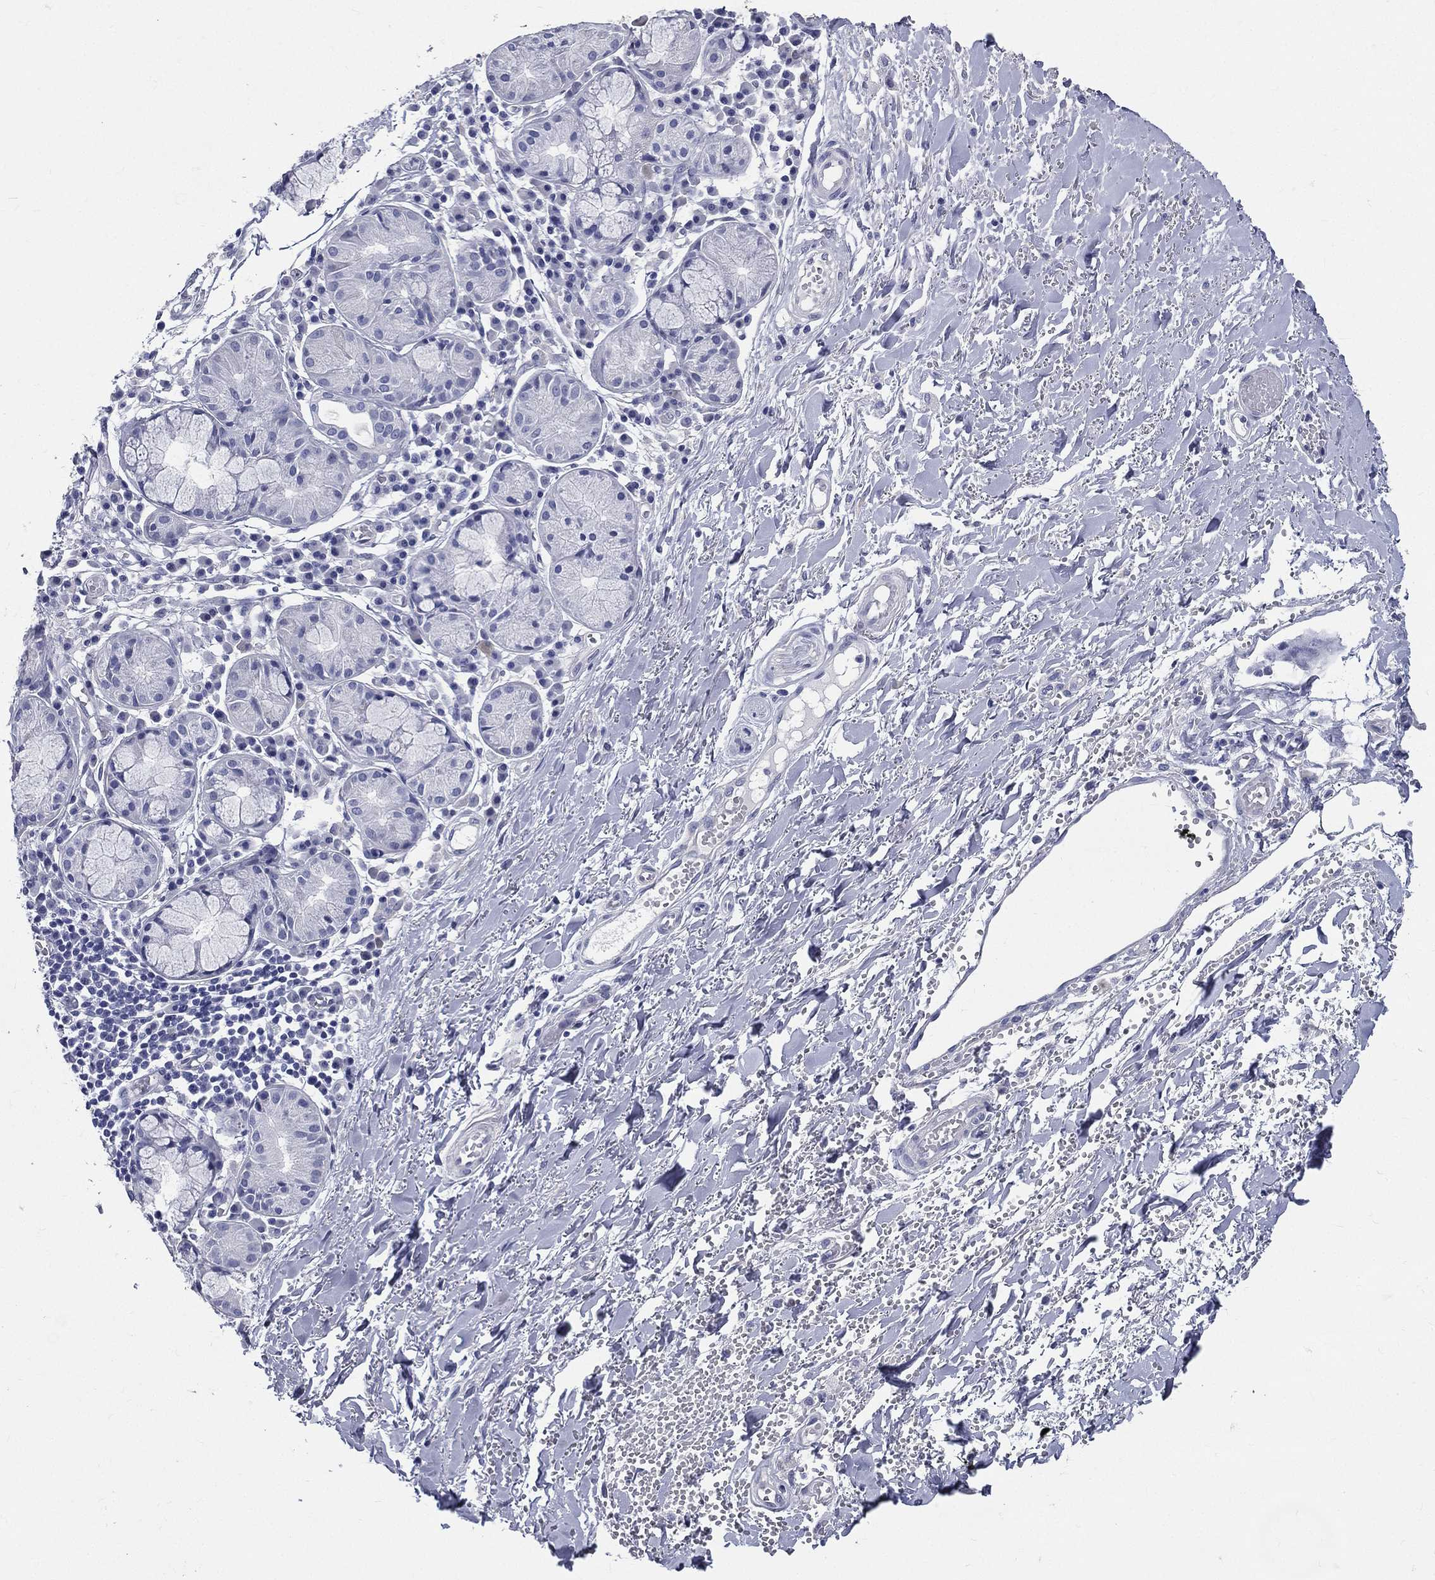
{"staining": {"intensity": "negative", "quantity": "none", "location": "none"}, "tissue": "adipose tissue", "cell_type": "Adipocytes", "image_type": "normal", "snomed": [{"axis": "morphology", "description": "Normal tissue, NOS"}, {"axis": "topography", "description": "Cartilage tissue"}], "caption": "DAB immunohistochemical staining of benign adipose tissue displays no significant positivity in adipocytes. The staining was performed using DAB to visualize the protein expression in brown, while the nuclei were stained in blue with hematoxylin (Magnification: 20x).", "gene": "DPYS", "patient": {"sex": "male", "age": 81}}